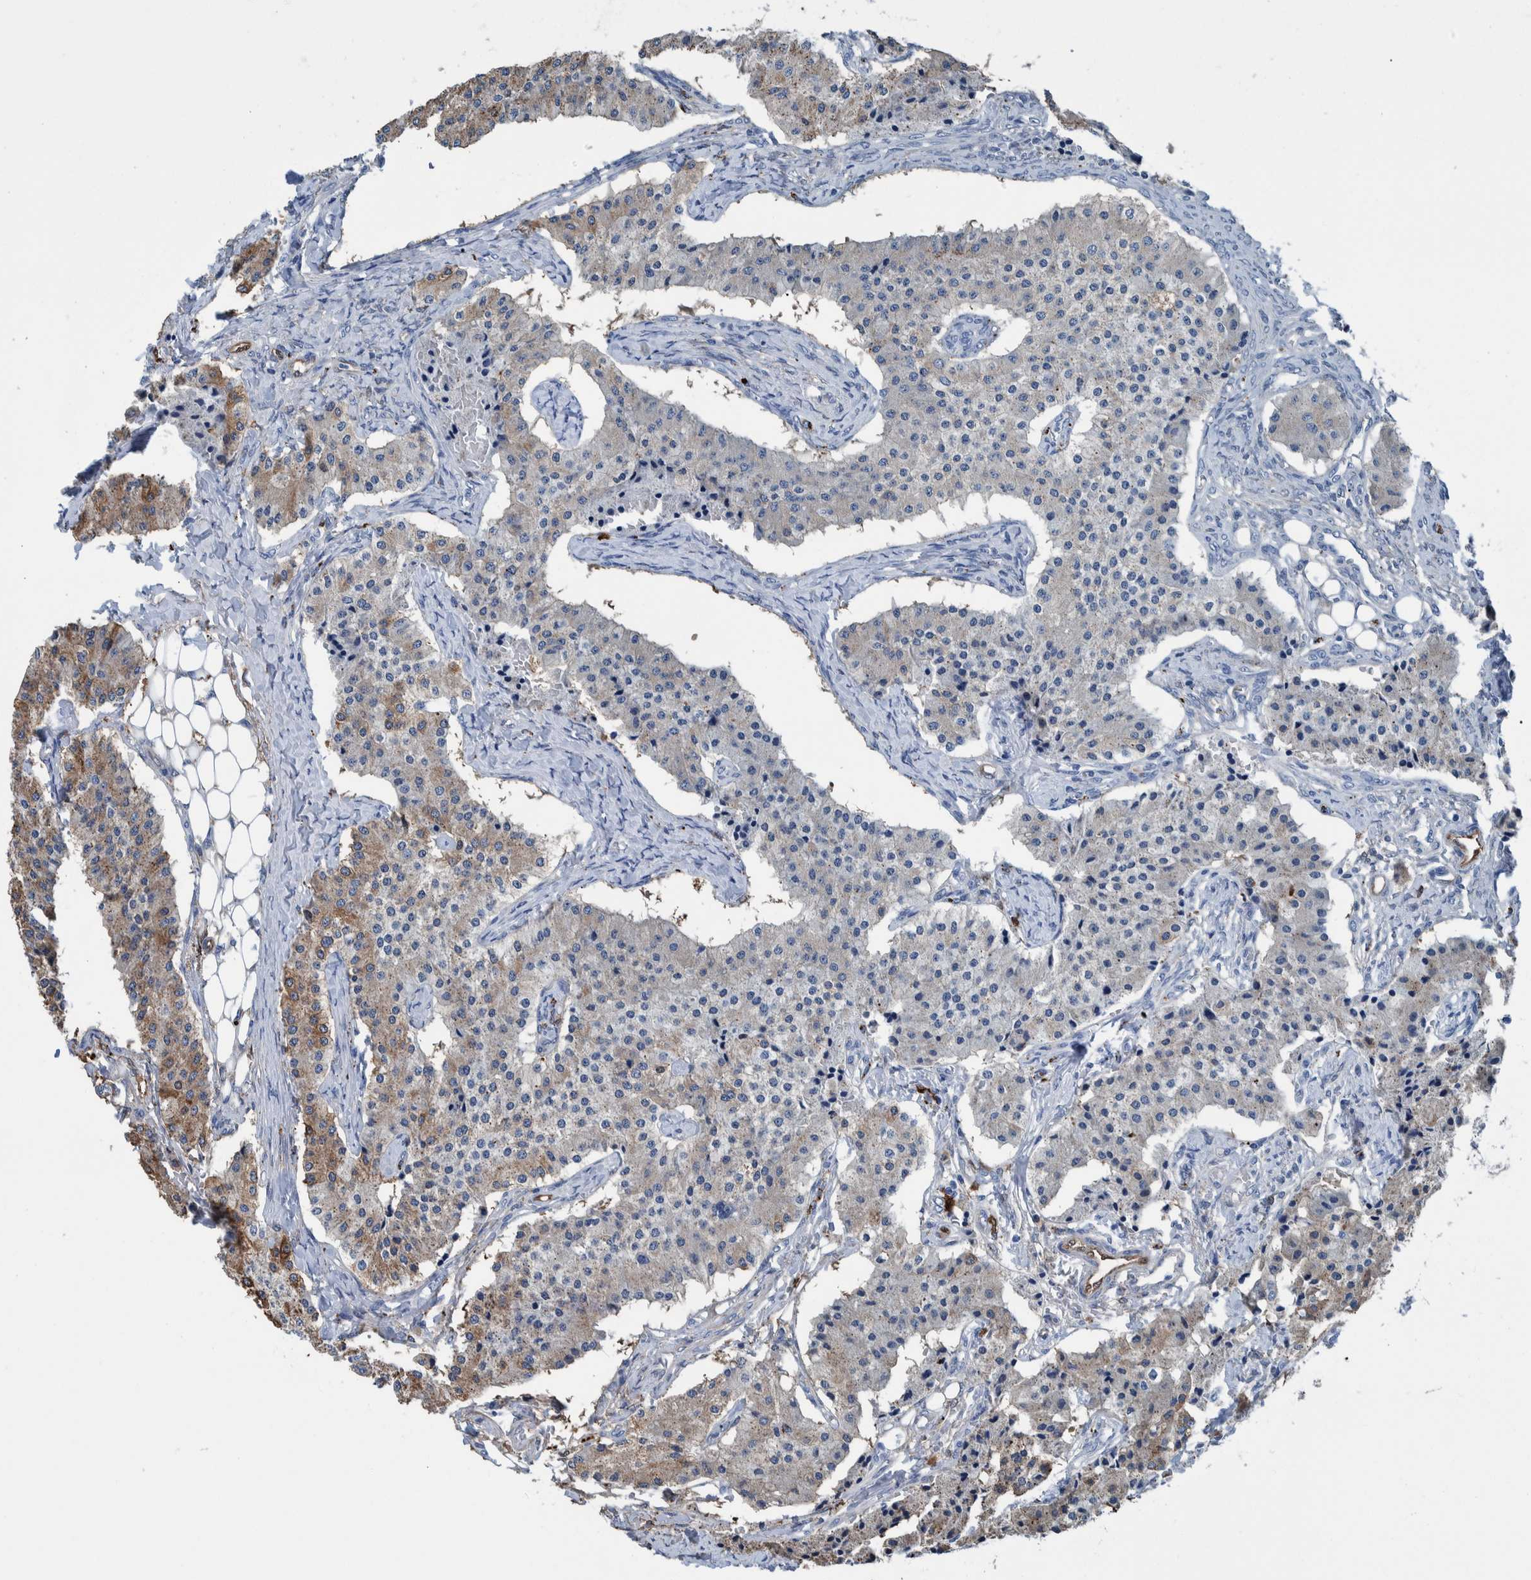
{"staining": {"intensity": "weak", "quantity": "25%-75%", "location": "cytoplasmic/membranous"}, "tissue": "carcinoid", "cell_type": "Tumor cells", "image_type": "cancer", "snomed": [{"axis": "morphology", "description": "Carcinoid, malignant, NOS"}, {"axis": "topography", "description": "Colon"}], "caption": "Tumor cells reveal low levels of weak cytoplasmic/membranous expression in about 25%-75% of cells in human carcinoid.", "gene": "IDO1", "patient": {"sex": "female", "age": 52}}